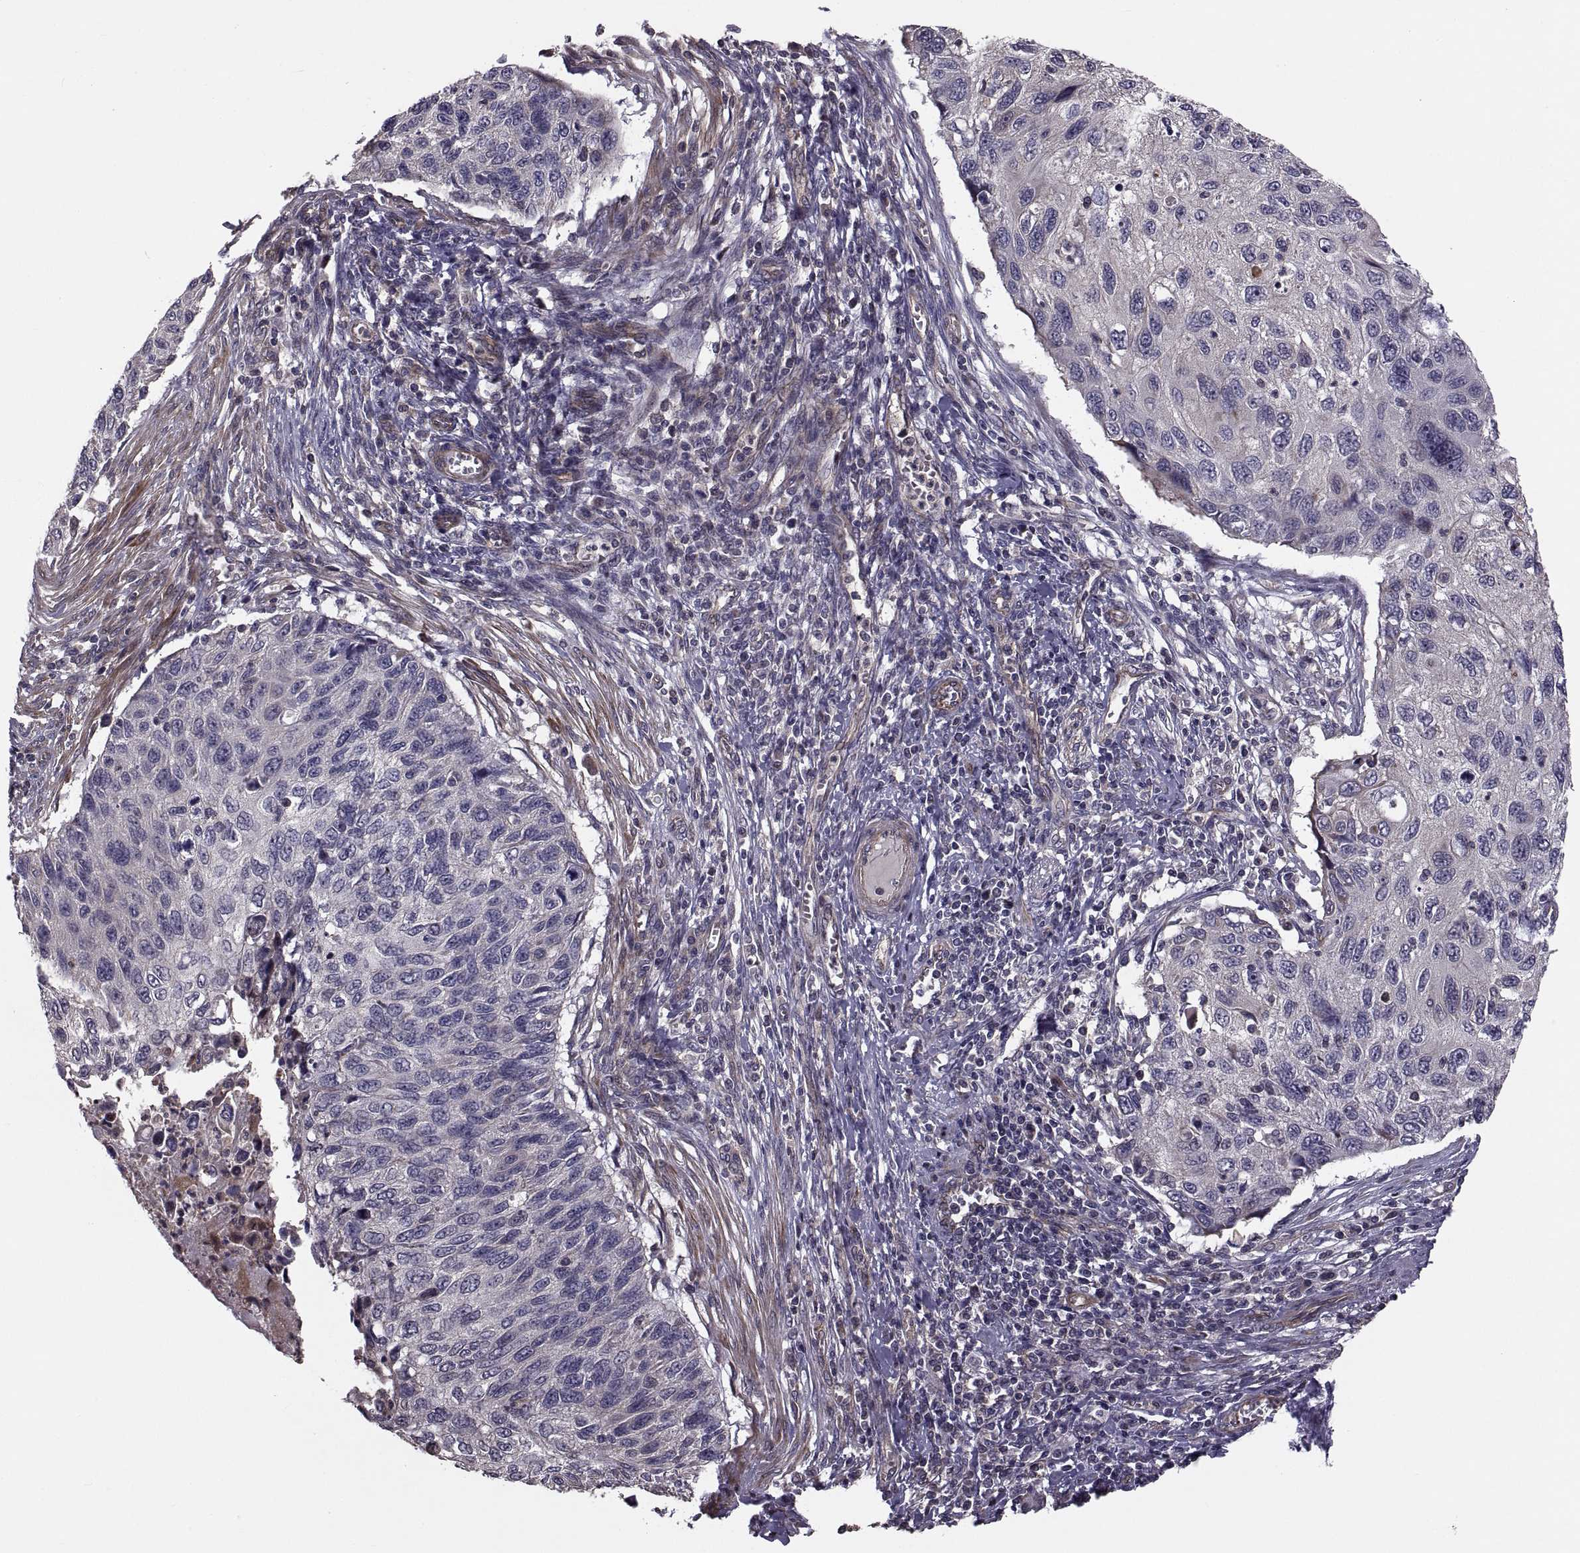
{"staining": {"intensity": "negative", "quantity": "none", "location": "none"}, "tissue": "cervical cancer", "cell_type": "Tumor cells", "image_type": "cancer", "snomed": [{"axis": "morphology", "description": "Squamous cell carcinoma, NOS"}, {"axis": "topography", "description": "Cervix"}], "caption": "Immunohistochemistry (IHC) histopathology image of neoplastic tissue: cervical cancer (squamous cell carcinoma) stained with DAB shows no significant protein expression in tumor cells.", "gene": "PMM2", "patient": {"sex": "female", "age": 70}}